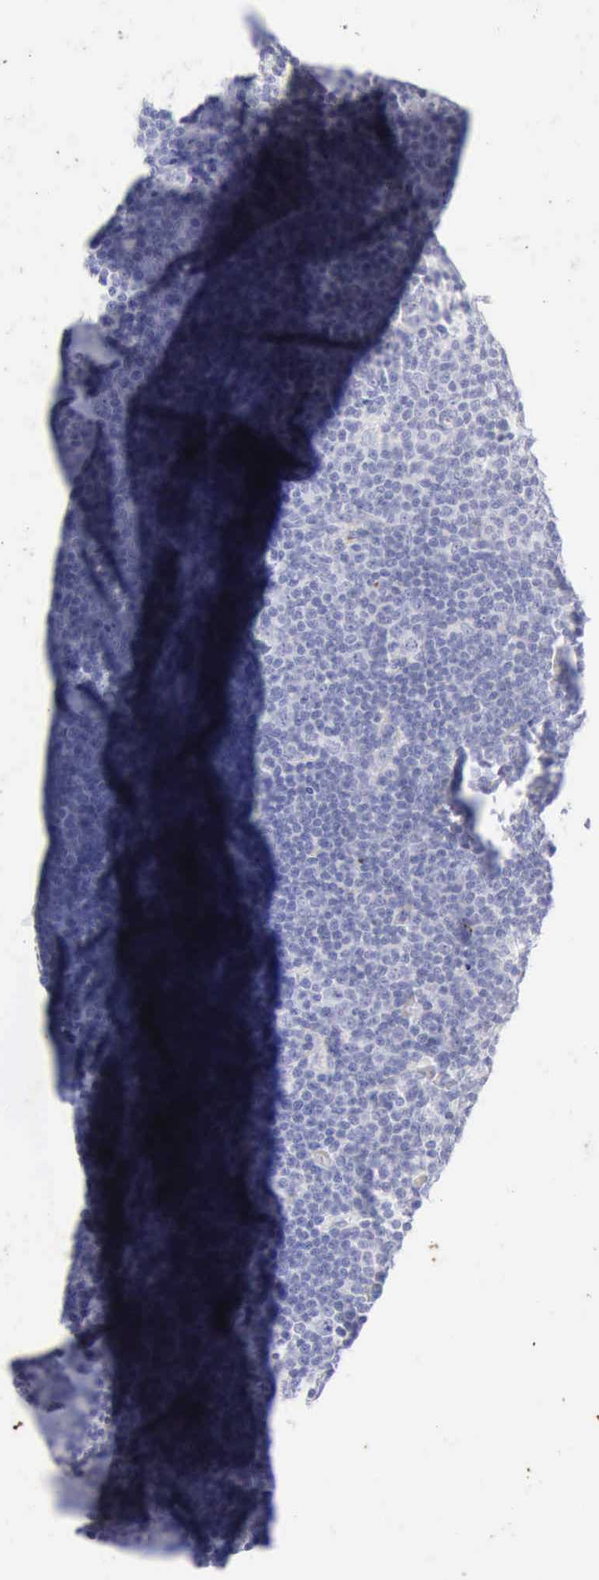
{"staining": {"intensity": "negative", "quantity": "none", "location": "none"}, "tissue": "lymphoma", "cell_type": "Tumor cells", "image_type": "cancer", "snomed": [{"axis": "morphology", "description": "Malignant lymphoma, non-Hodgkin's type, Low grade"}, {"axis": "topography", "description": "Lymph node"}], "caption": "An immunohistochemistry (IHC) histopathology image of lymphoma is shown. There is no staining in tumor cells of lymphoma. (DAB (3,3'-diaminobenzidine) immunohistochemistry (IHC) visualized using brightfield microscopy, high magnification).", "gene": "KRT10", "patient": {"sex": "male", "age": 74}}